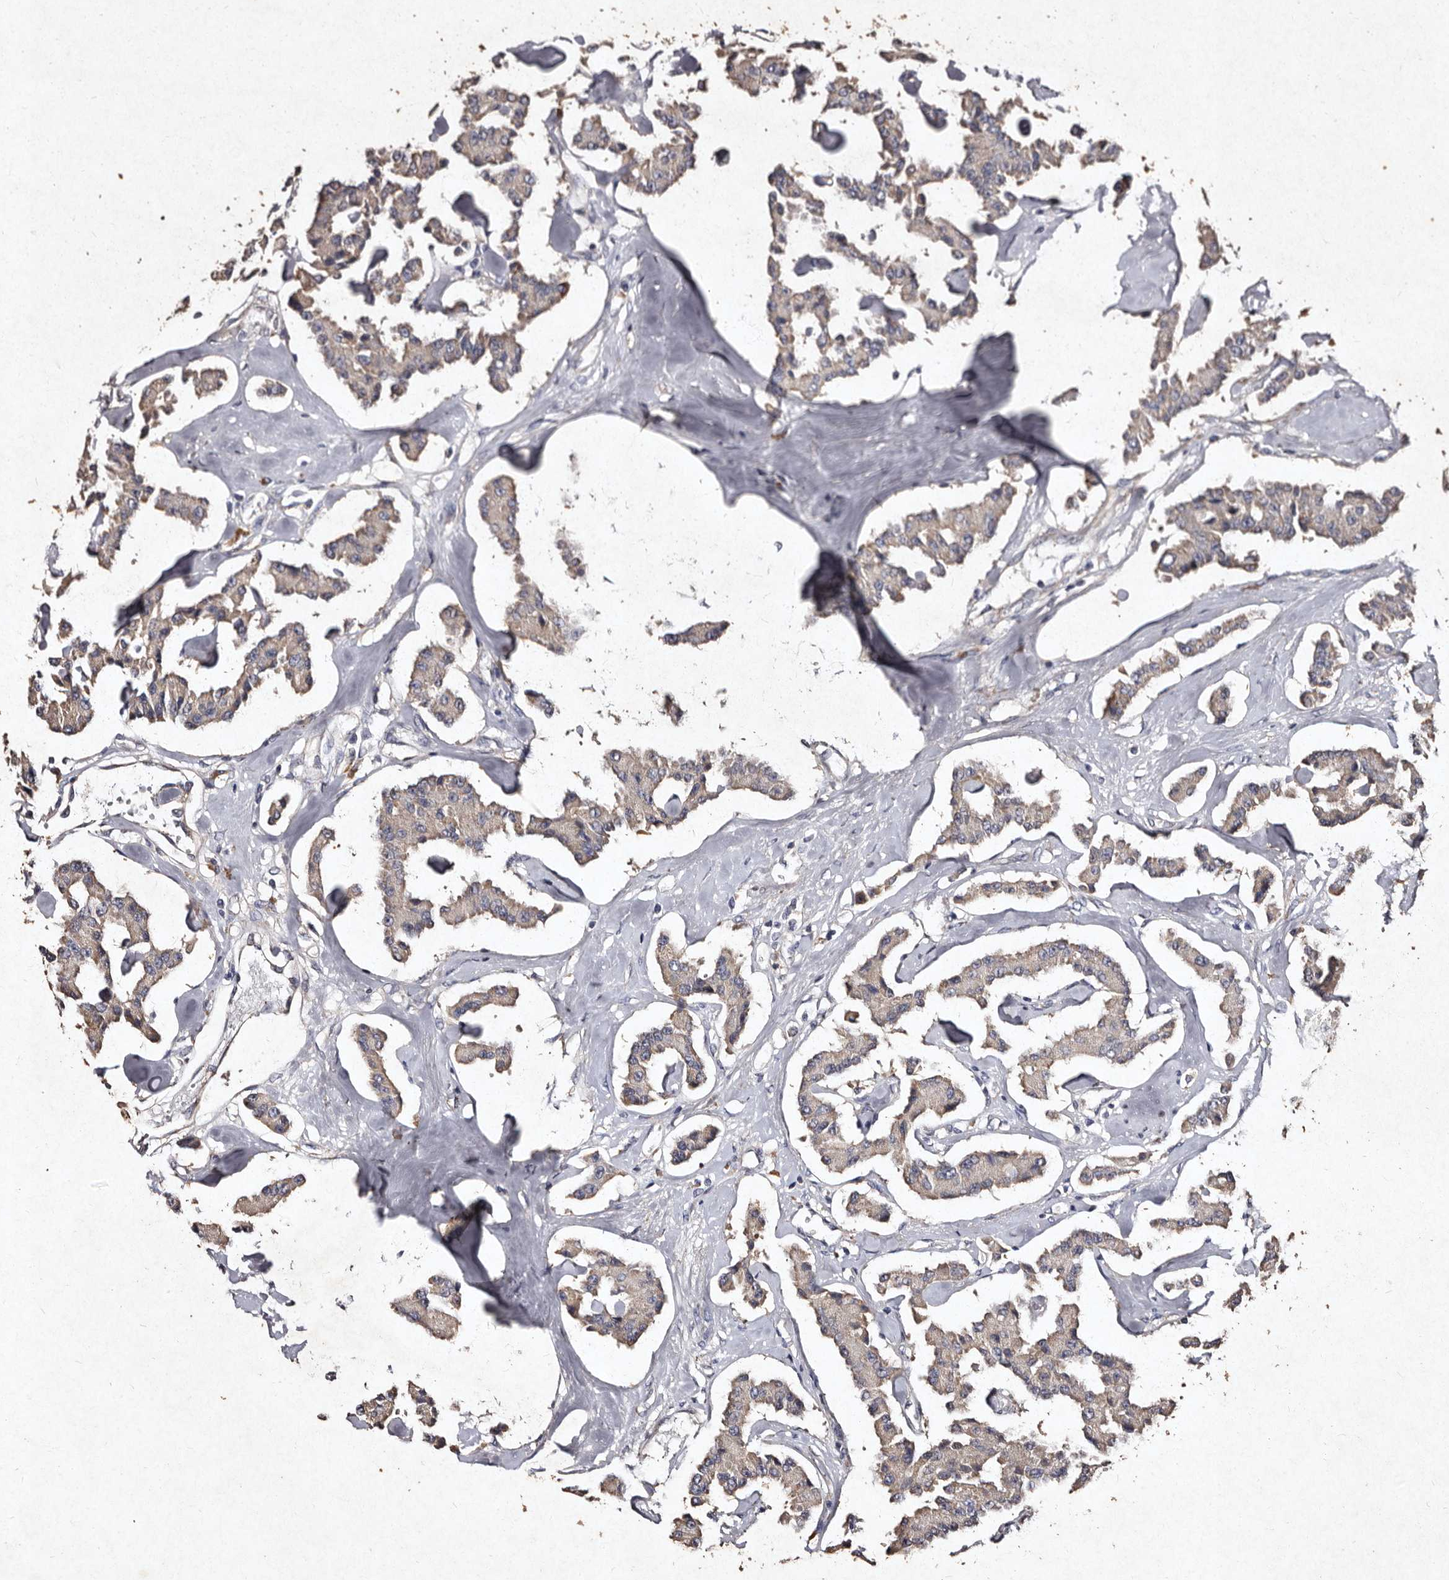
{"staining": {"intensity": "weak", "quantity": "<25%", "location": "cytoplasmic/membranous"}, "tissue": "carcinoid", "cell_type": "Tumor cells", "image_type": "cancer", "snomed": [{"axis": "morphology", "description": "Carcinoid, malignant, NOS"}, {"axis": "topography", "description": "Pancreas"}], "caption": "Tumor cells are negative for protein expression in human carcinoid. The staining is performed using DAB (3,3'-diaminobenzidine) brown chromogen with nuclei counter-stained in using hematoxylin.", "gene": "TFB1M", "patient": {"sex": "male", "age": 41}}